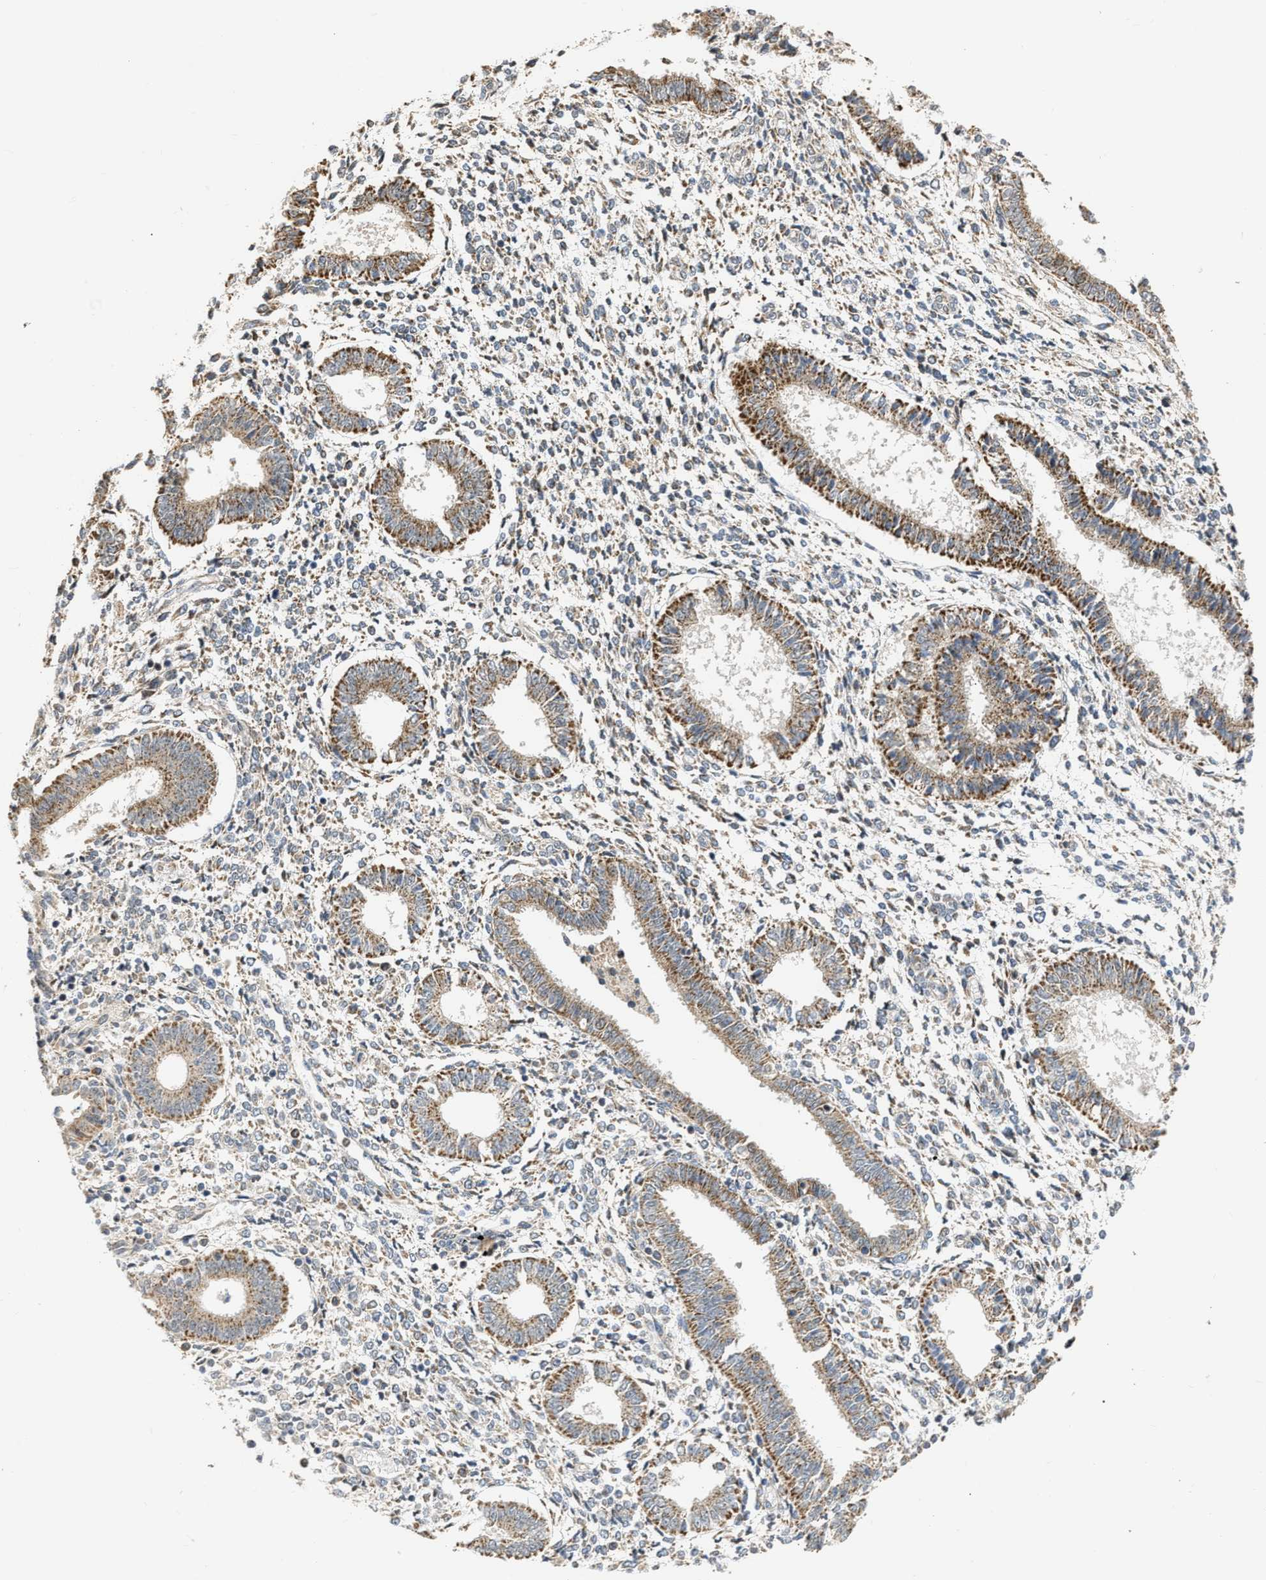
{"staining": {"intensity": "negative", "quantity": "none", "location": "none"}, "tissue": "endometrium", "cell_type": "Cells in endometrial stroma", "image_type": "normal", "snomed": [{"axis": "morphology", "description": "Normal tissue, NOS"}, {"axis": "topography", "description": "Endometrium"}], "caption": "The IHC photomicrograph has no significant positivity in cells in endometrial stroma of endometrium. (DAB immunohistochemistry (IHC), high magnification).", "gene": "DEPTOR", "patient": {"sex": "female", "age": 35}}